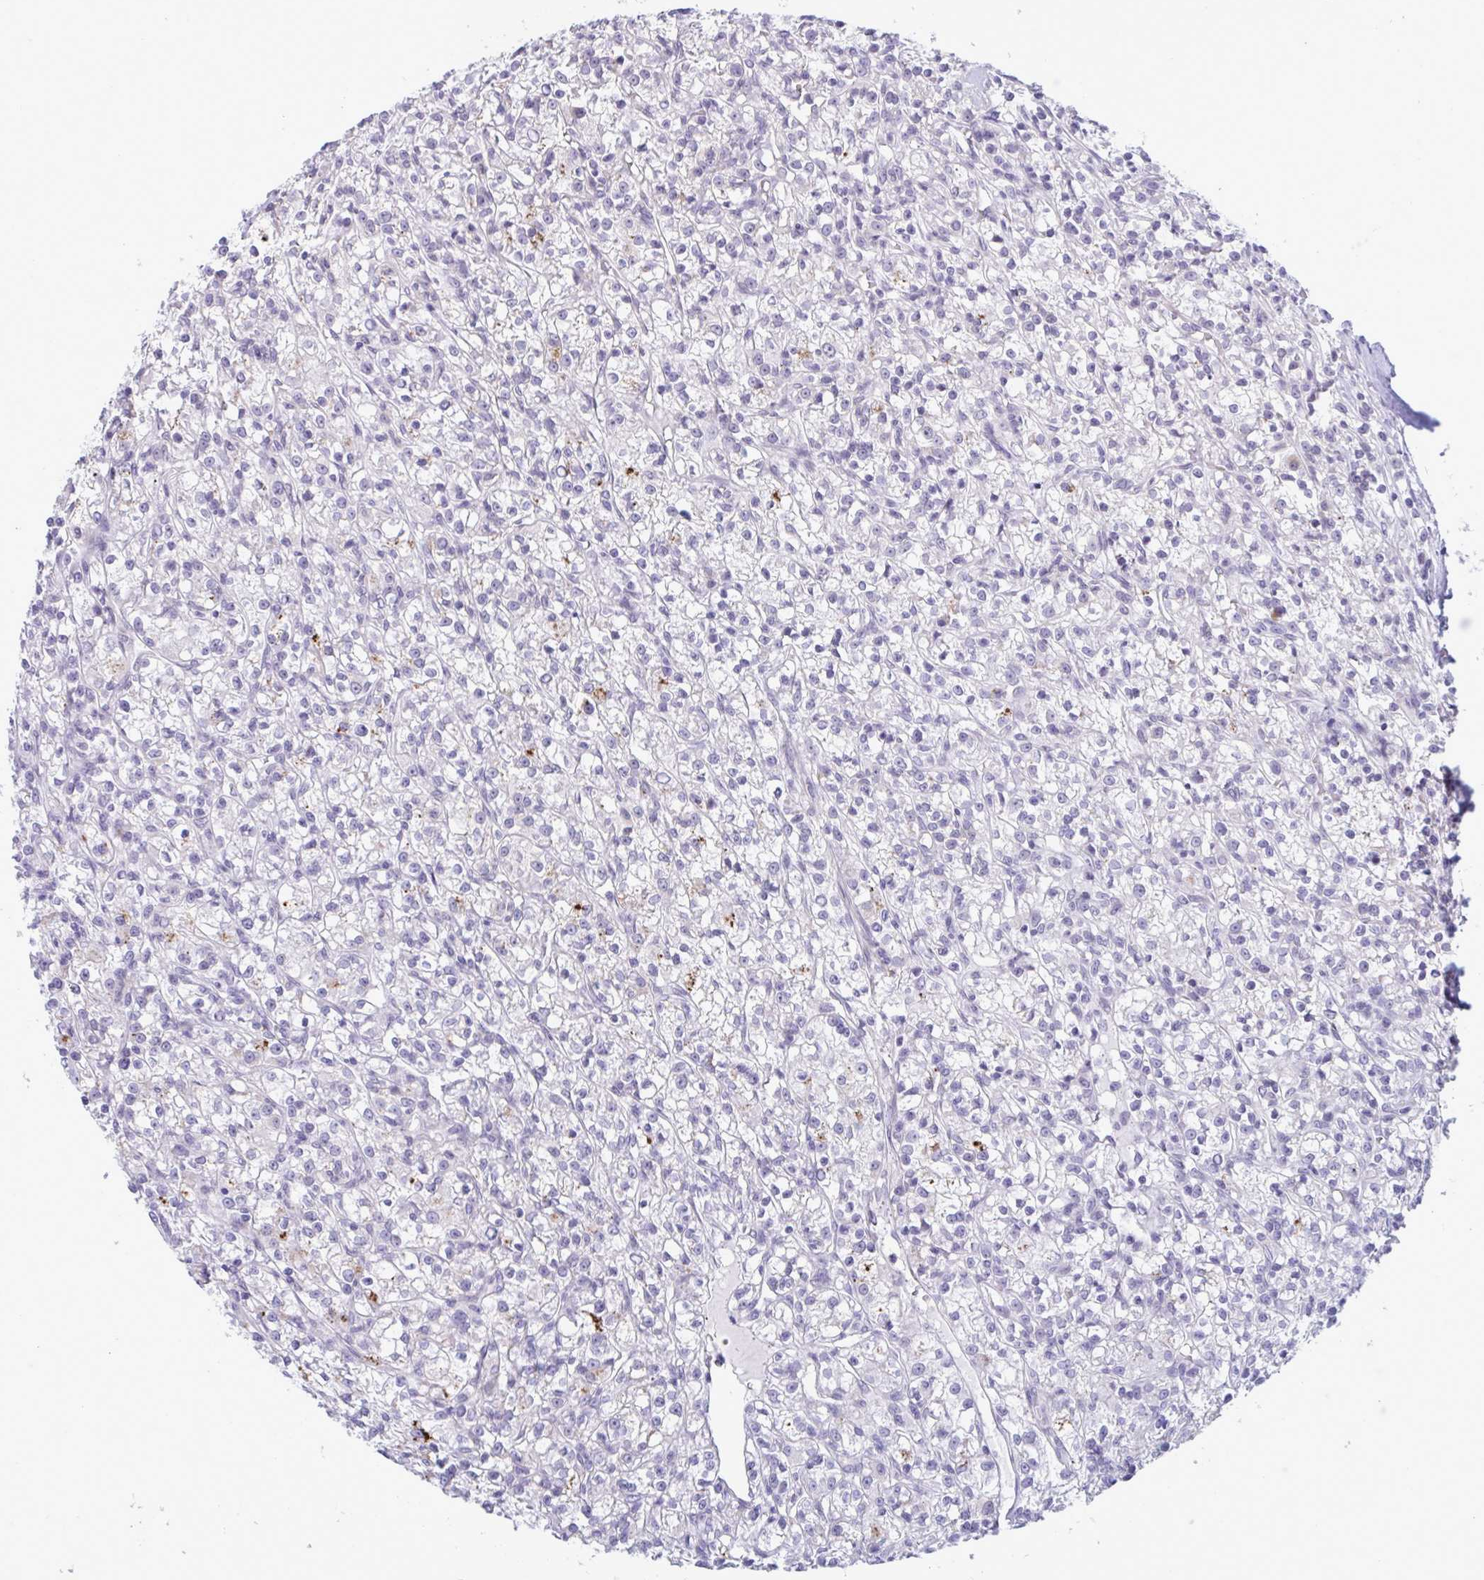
{"staining": {"intensity": "negative", "quantity": "none", "location": "none"}, "tissue": "renal cancer", "cell_type": "Tumor cells", "image_type": "cancer", "snomed": [{"axis": "morphology", "description": "Adenocarcinoma, NOS"}, {"axis": "topography", "description": "Kidney"}], "caption": "Immunohistochemistry of adenocarcinoma (renal) demonstrates no staining in tumor cells. The staining was performed using DAB to visualize the protein expression in brown, while the nuclei were stained in blue with hematoxylin (Magnification: 20x).", "gene": "DOCK11", "patient": {"sex": "female", "age": 59}}